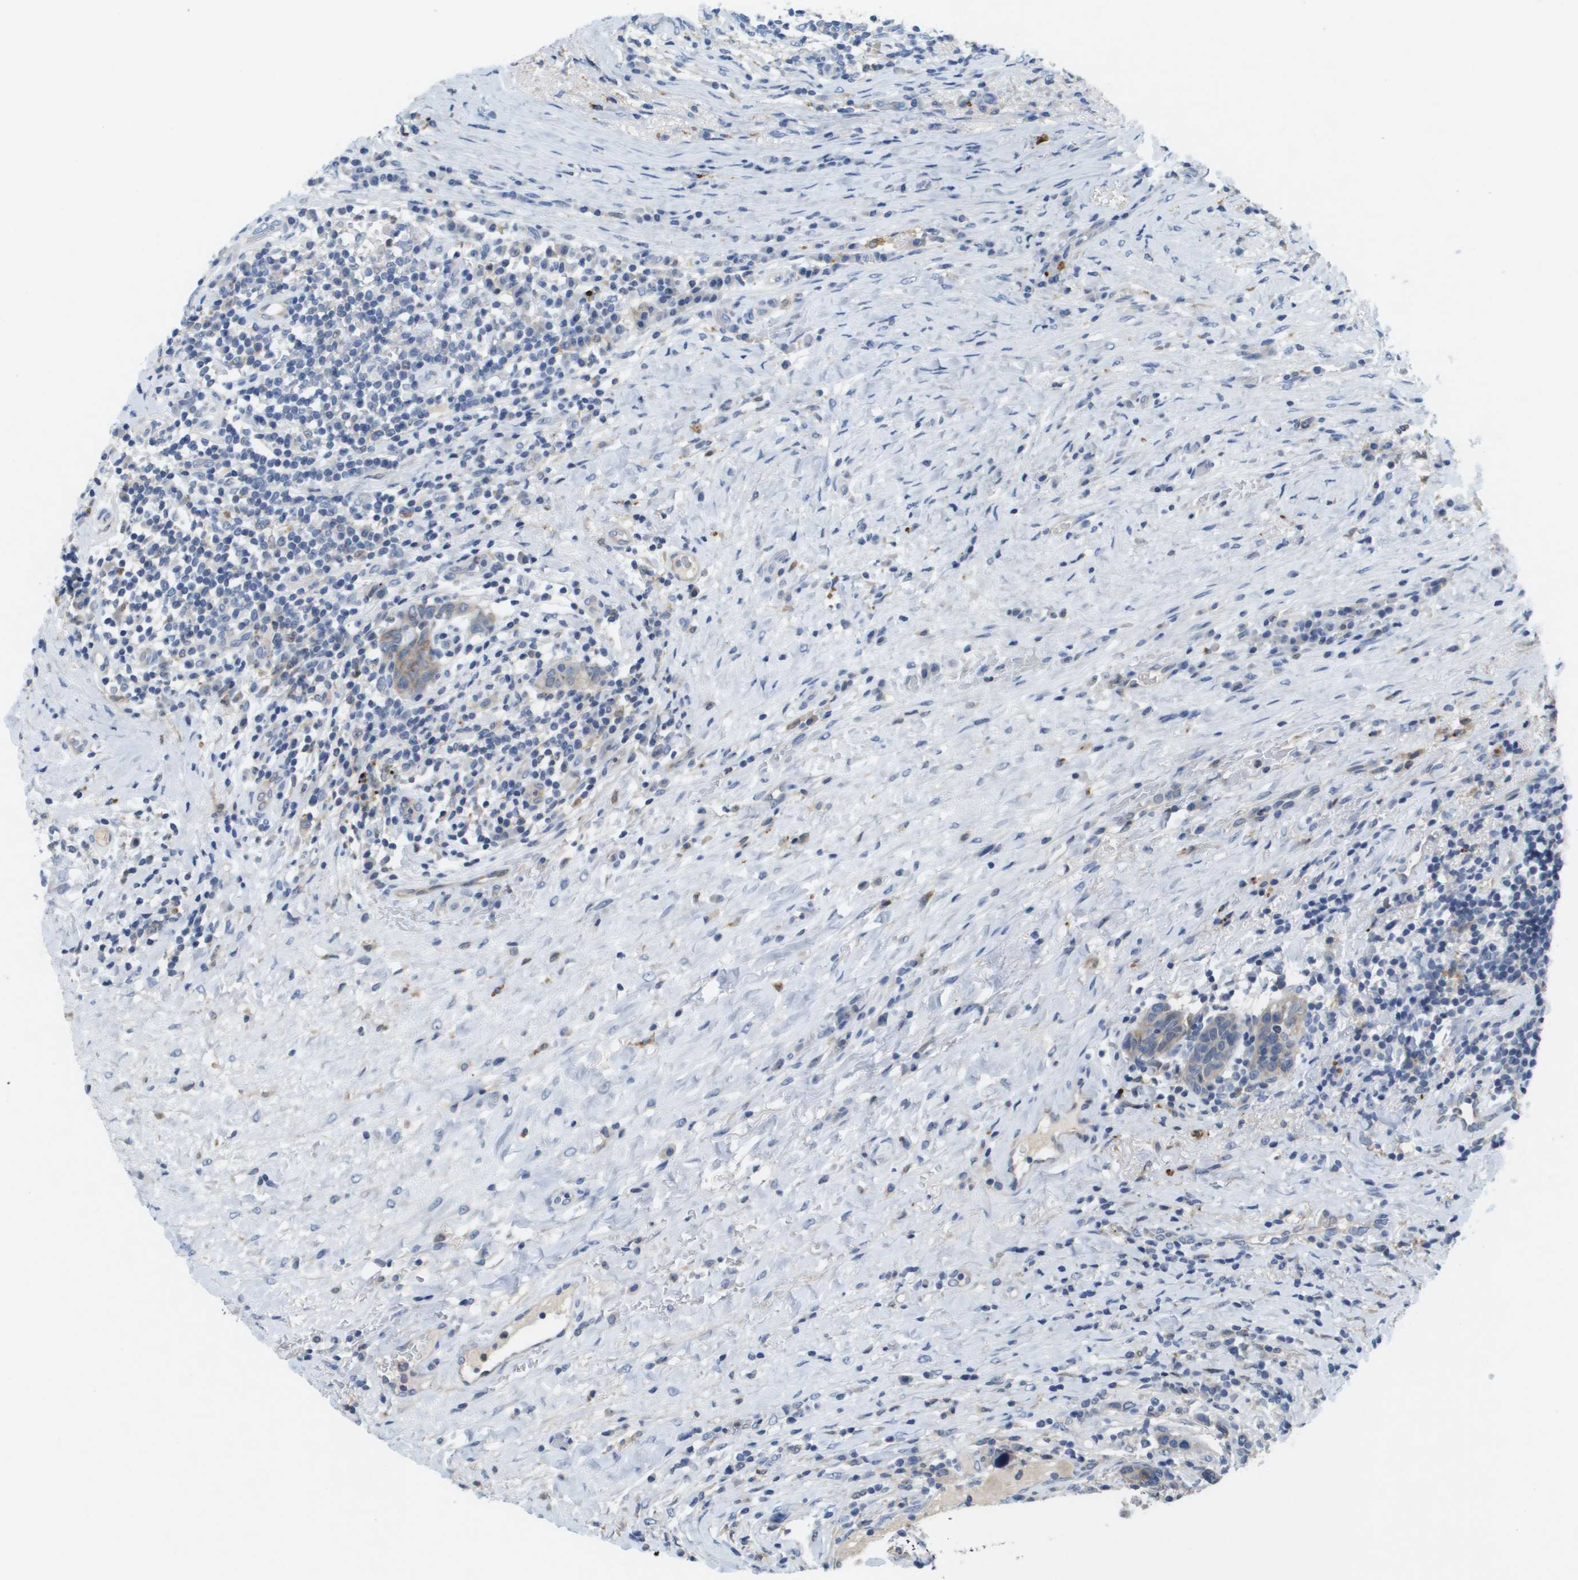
{"staining": {"intensity": "moderate", "quantity": "<25%", "location": "cytoplasmic/membranous"}, "tissue": "breast cancer", "cell_type": "Tumor cells", "image_type": "cancer", "snomed": [{"axis": "morphology", "description": "Duct carcinoma"}, {"axis": "topography", "description": "Breast"}], "caption": "An IHC micrograph of neoplastic tissue is shown. Protein staining in brown labels moderate cytoplasmic/membranous positivity in breast cancer within tumor cells. The staining was performed using DAB to visualize the protein expression in brown, while the nuclei were stained in blue with hematoxylin (Magnification: 20x).", "gene": "LIPG", "patient": {"sex": "female", "age": 50}}